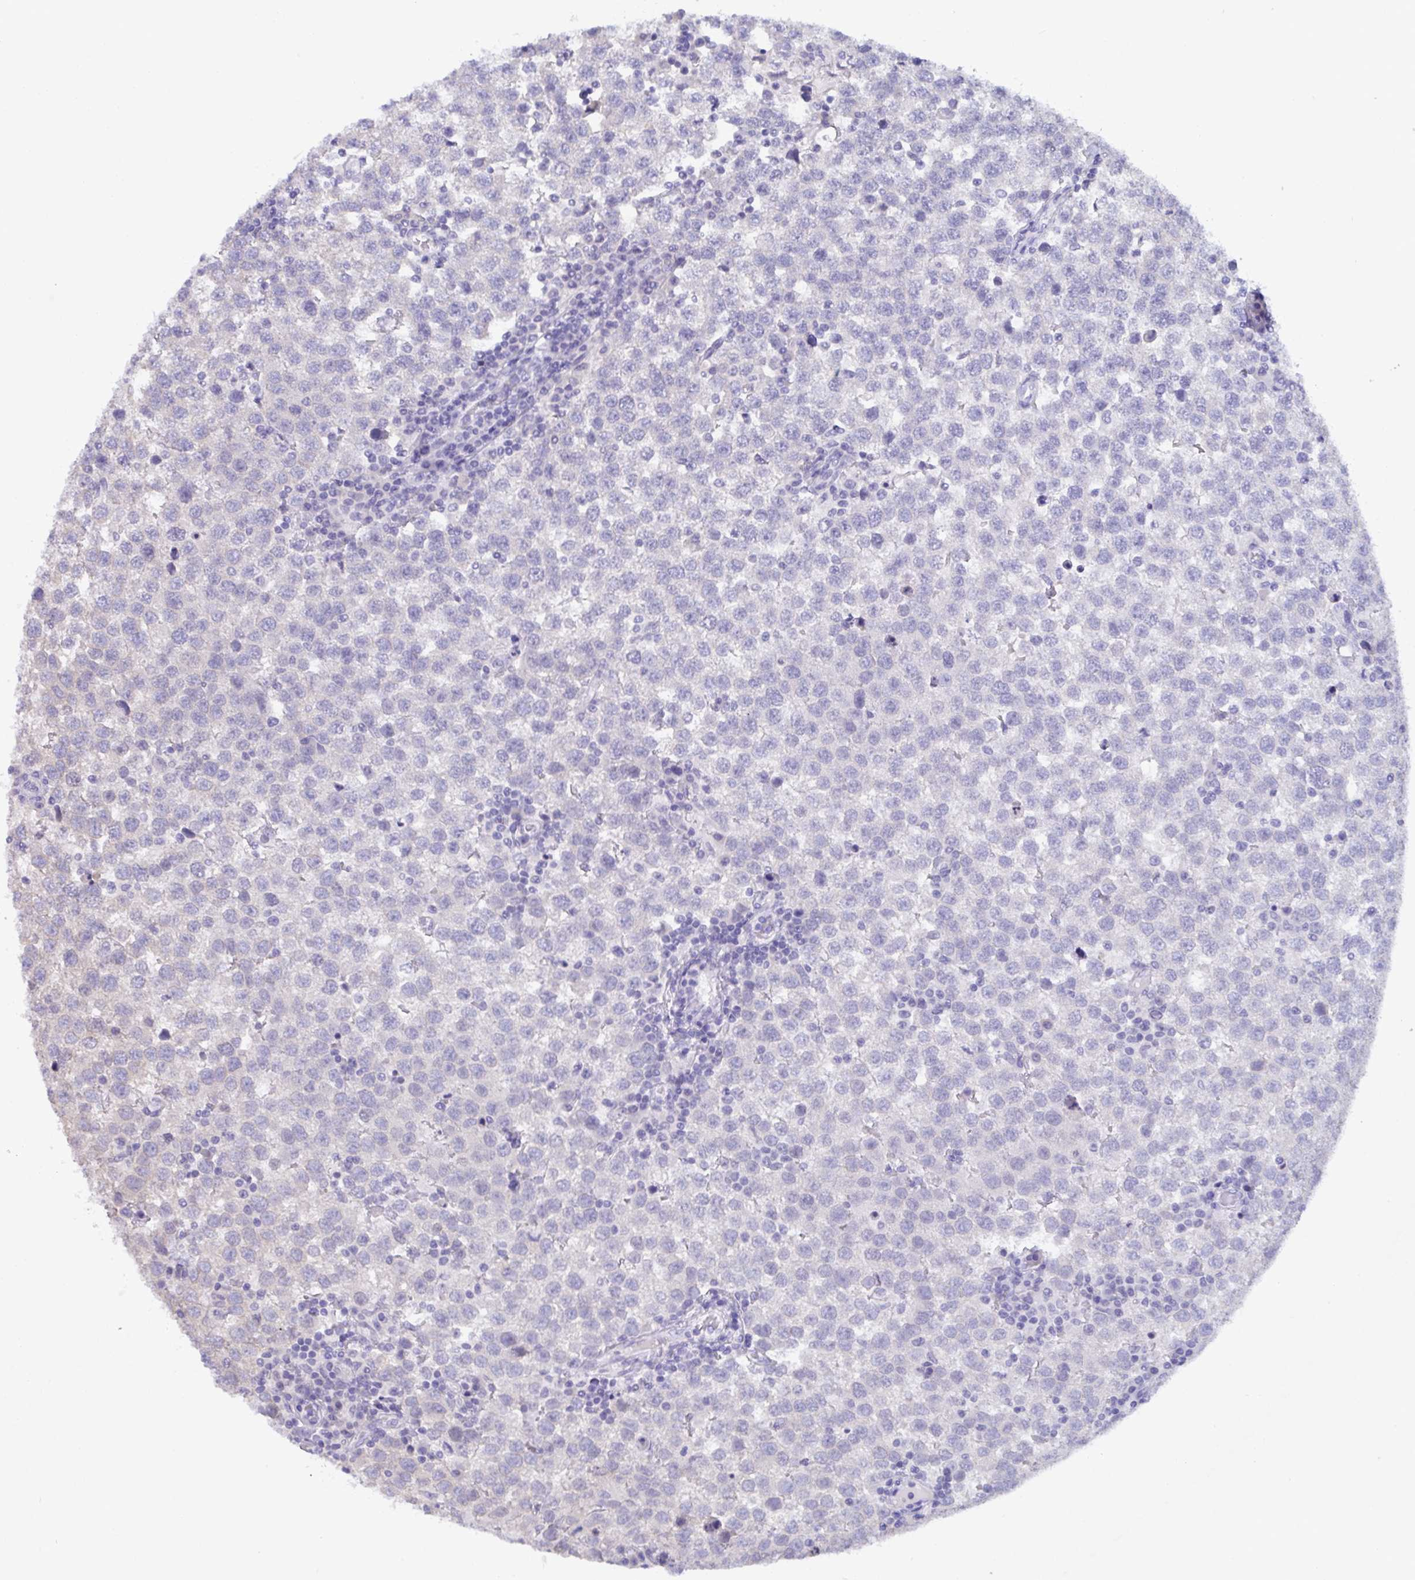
{"staining": {"intensity": "negative", "quantity": "none", "location": "none"}, "tissue": "testis cancer", "cell_type": "Tumor cells", "image_type": "cancer", "snomed": [{"axis": "morphology", "description": "Seminoma, NOS"}, {"axis": "topography", "description": "Testis"}], "caption": "IHC of human seminoma (testis) shows no positivity in tumor cells. The staining was performed using DAB (3,3'-diaminobenzidine) to visualize the protein expression in brown, while the nuclei were stained in blue with hematoxylin (Magnification: 20x).", "gene": "SERPINB13", "patient": {"sex": "male", "age": 34}}